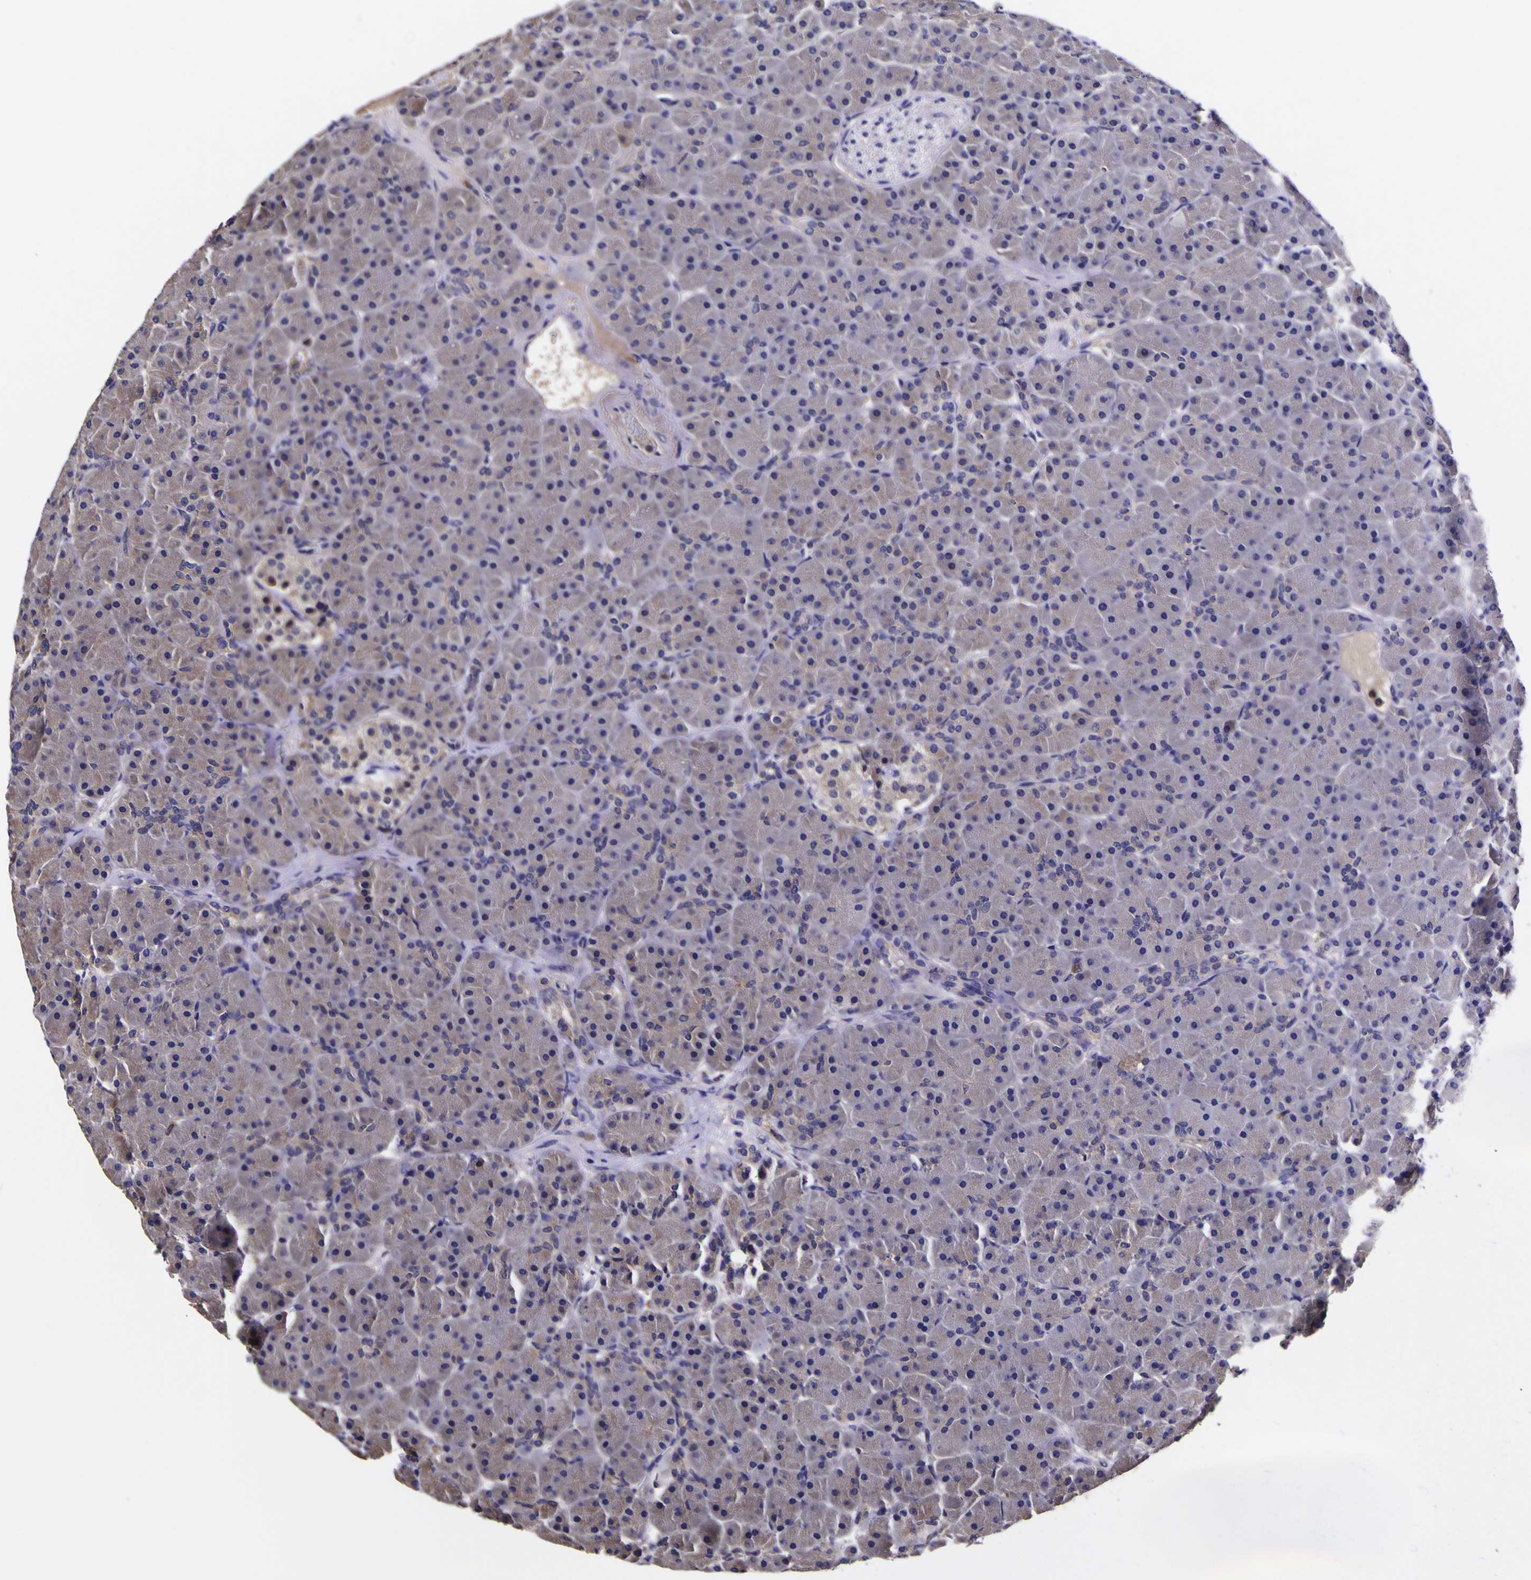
{"staining": {"intensity": "negative", "quantity": "none", "location": "none"}, "tissue": "pancreas", "cell_type": "Exocrine glandular cells", "image_type": "normal", "snomed": [{"axis": "morphology", "description": "Normal tissue, NOS"}, {"axis": "topography", "description": "Pancreas"}], "caption": "Immunohistochemical staining of unremarkable human pancreas demonstrates no significant positivity in exocrine glandular cells. The staining was performed using DAB to visualize the protein expression in brown, while the nuclei were stained in blue with hematoxylin (Magnification: 20x).", "gene": "MAPK14", "patient": {"sex": "male", "age": 66}}